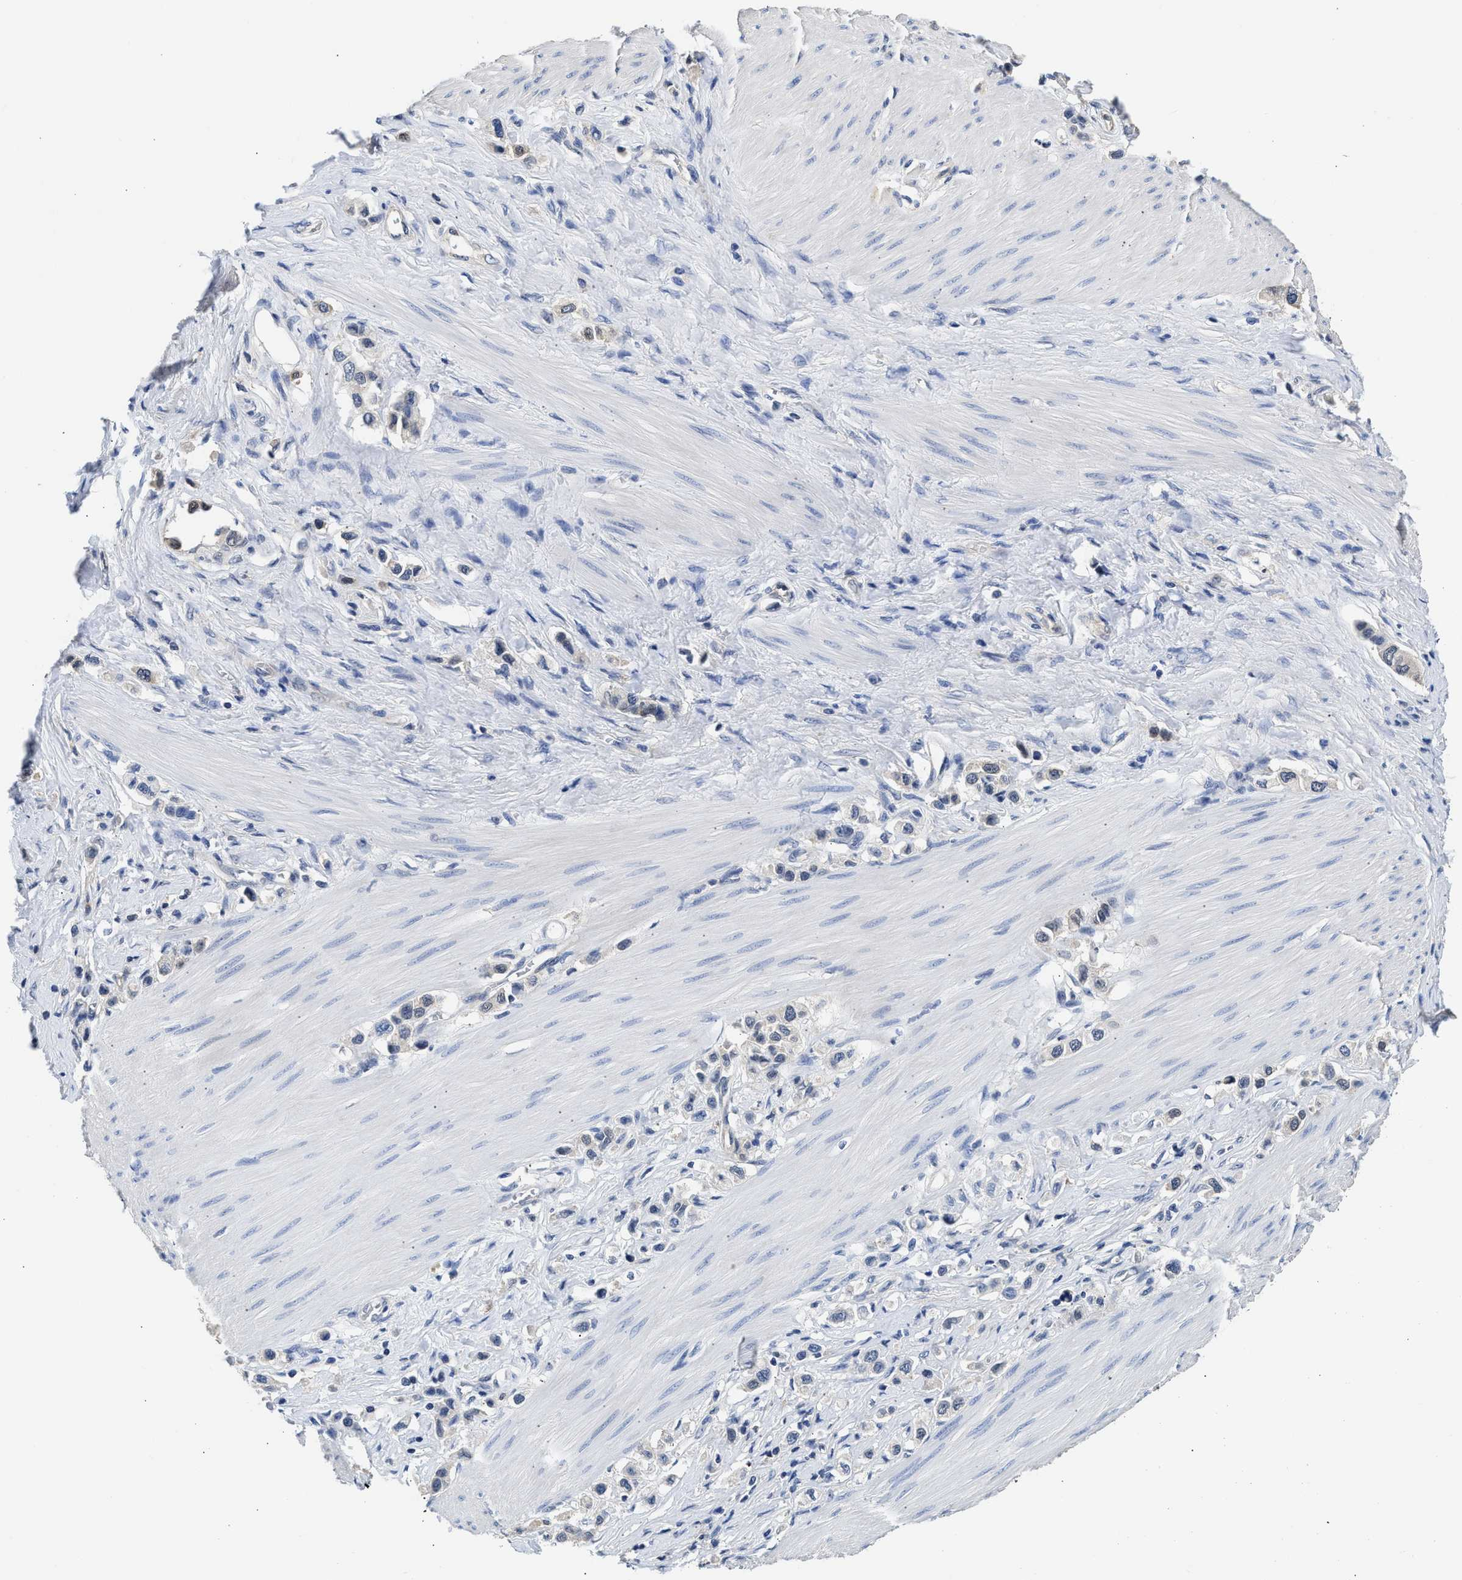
{"staining": {"intensity": "weak", "quantity": "<25%", "location": "cytoplasmic/membranous,nuclear"}, "tissue": "stomach cancer", "cell_type": "Tumor cells", "image_type": "cancer", "snomed": [{"axis": "morphology", "description": "Adenocarcinoma, NOS"}, {"axis": "topography", "description": "Stomach"}], "caption": "The micrograph shows no staining of tumor cells in stomach cancer (adenocarcinoma).", "gene": "XPO5", "patient": {"sex": "female", "age": 65}}